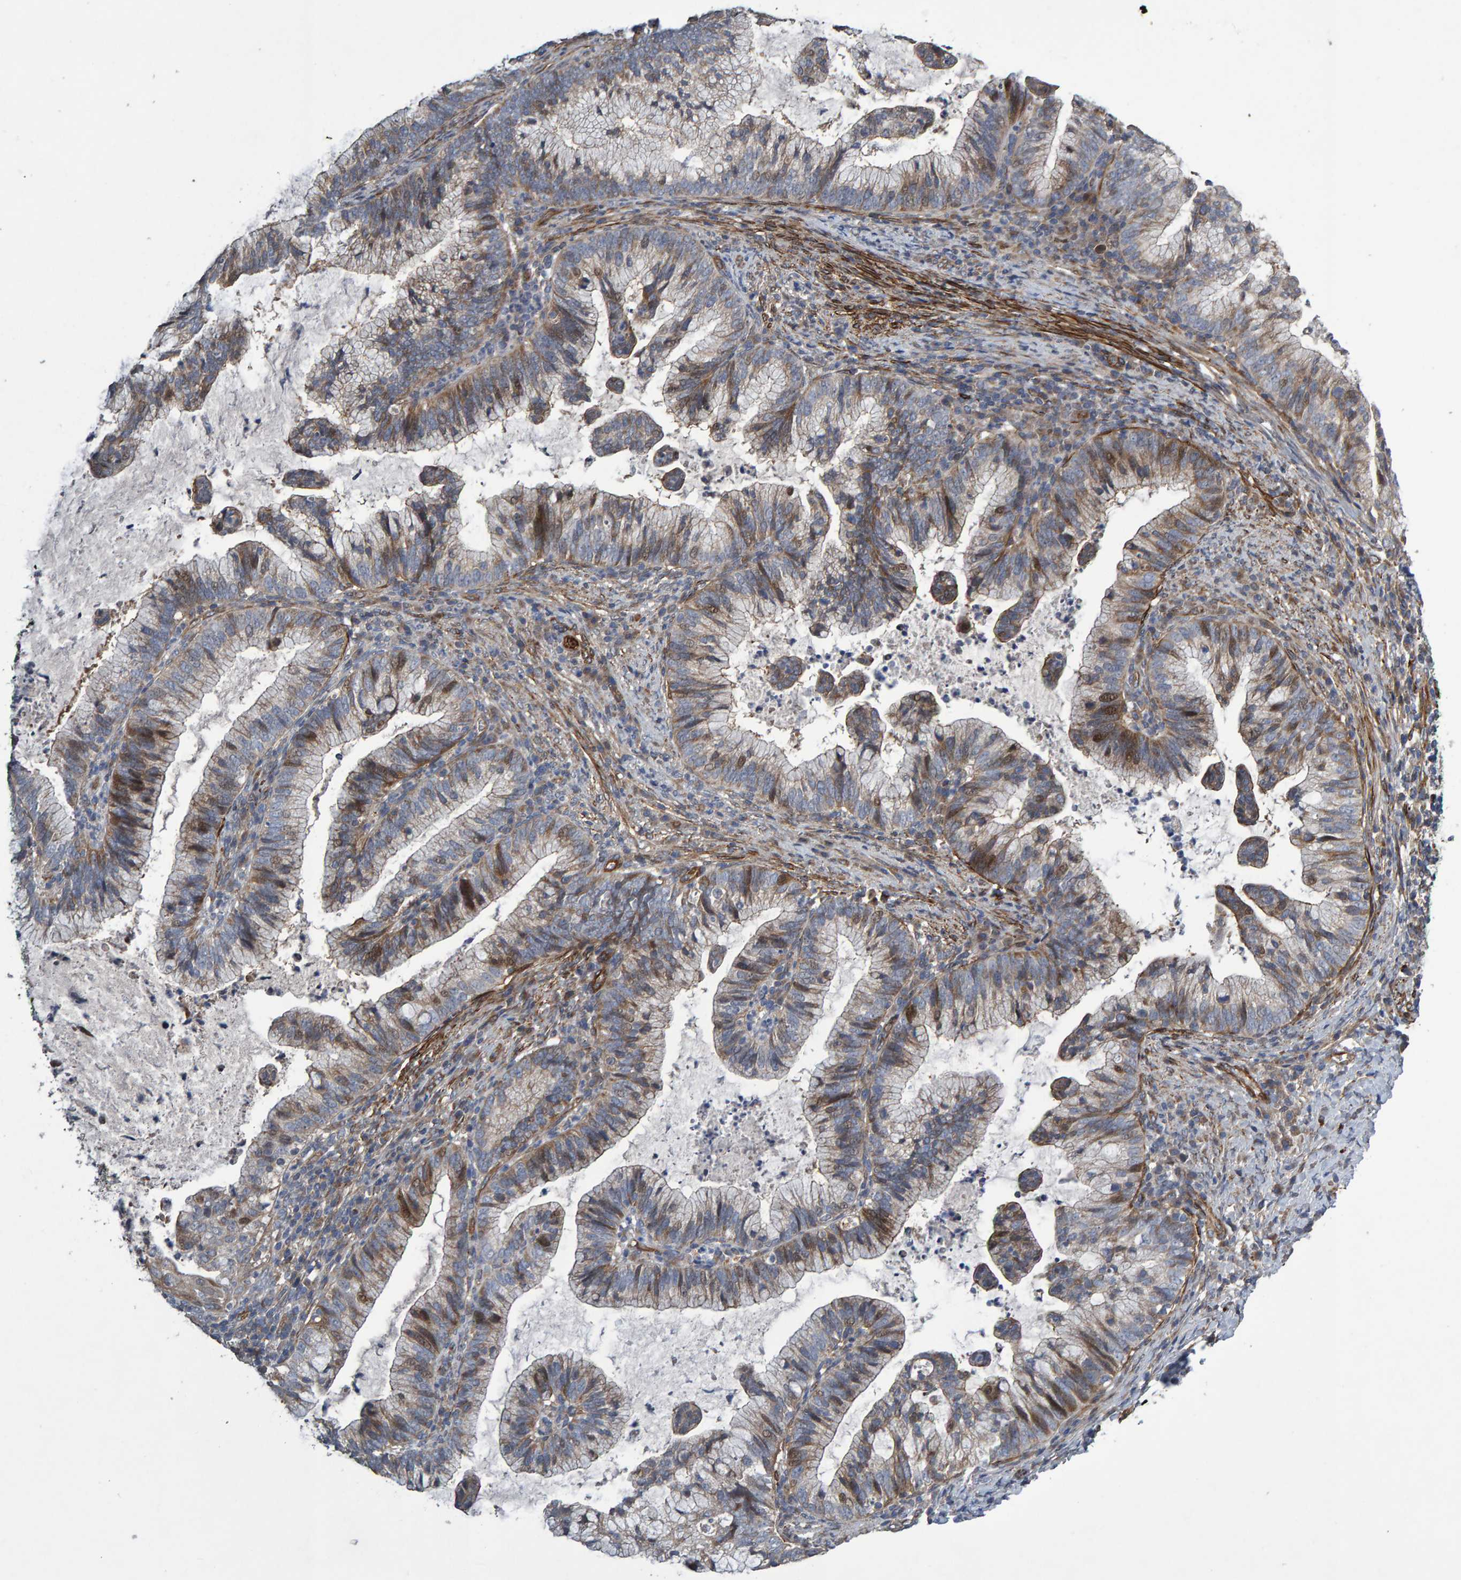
{"staining": {"intensity": "weak", "quantity": "25%-75%", "location": "cytoplasmic/membranous"}, "tissue": "cervical cancer", "cell_type": "Tumor cells", "image_type": "cancer", "snomed": [{"axis": "morphology", "description": "Adenocarcinoma, NOS"}, {"axis": "topography", "description": "Cervix"}], "caption": "Adenocarcinoma (cervical) stained with a protein marker displays weak staining in tumor cells.", "gene": "SLIT2", "patient": {"sex": "female", "age": 36}}